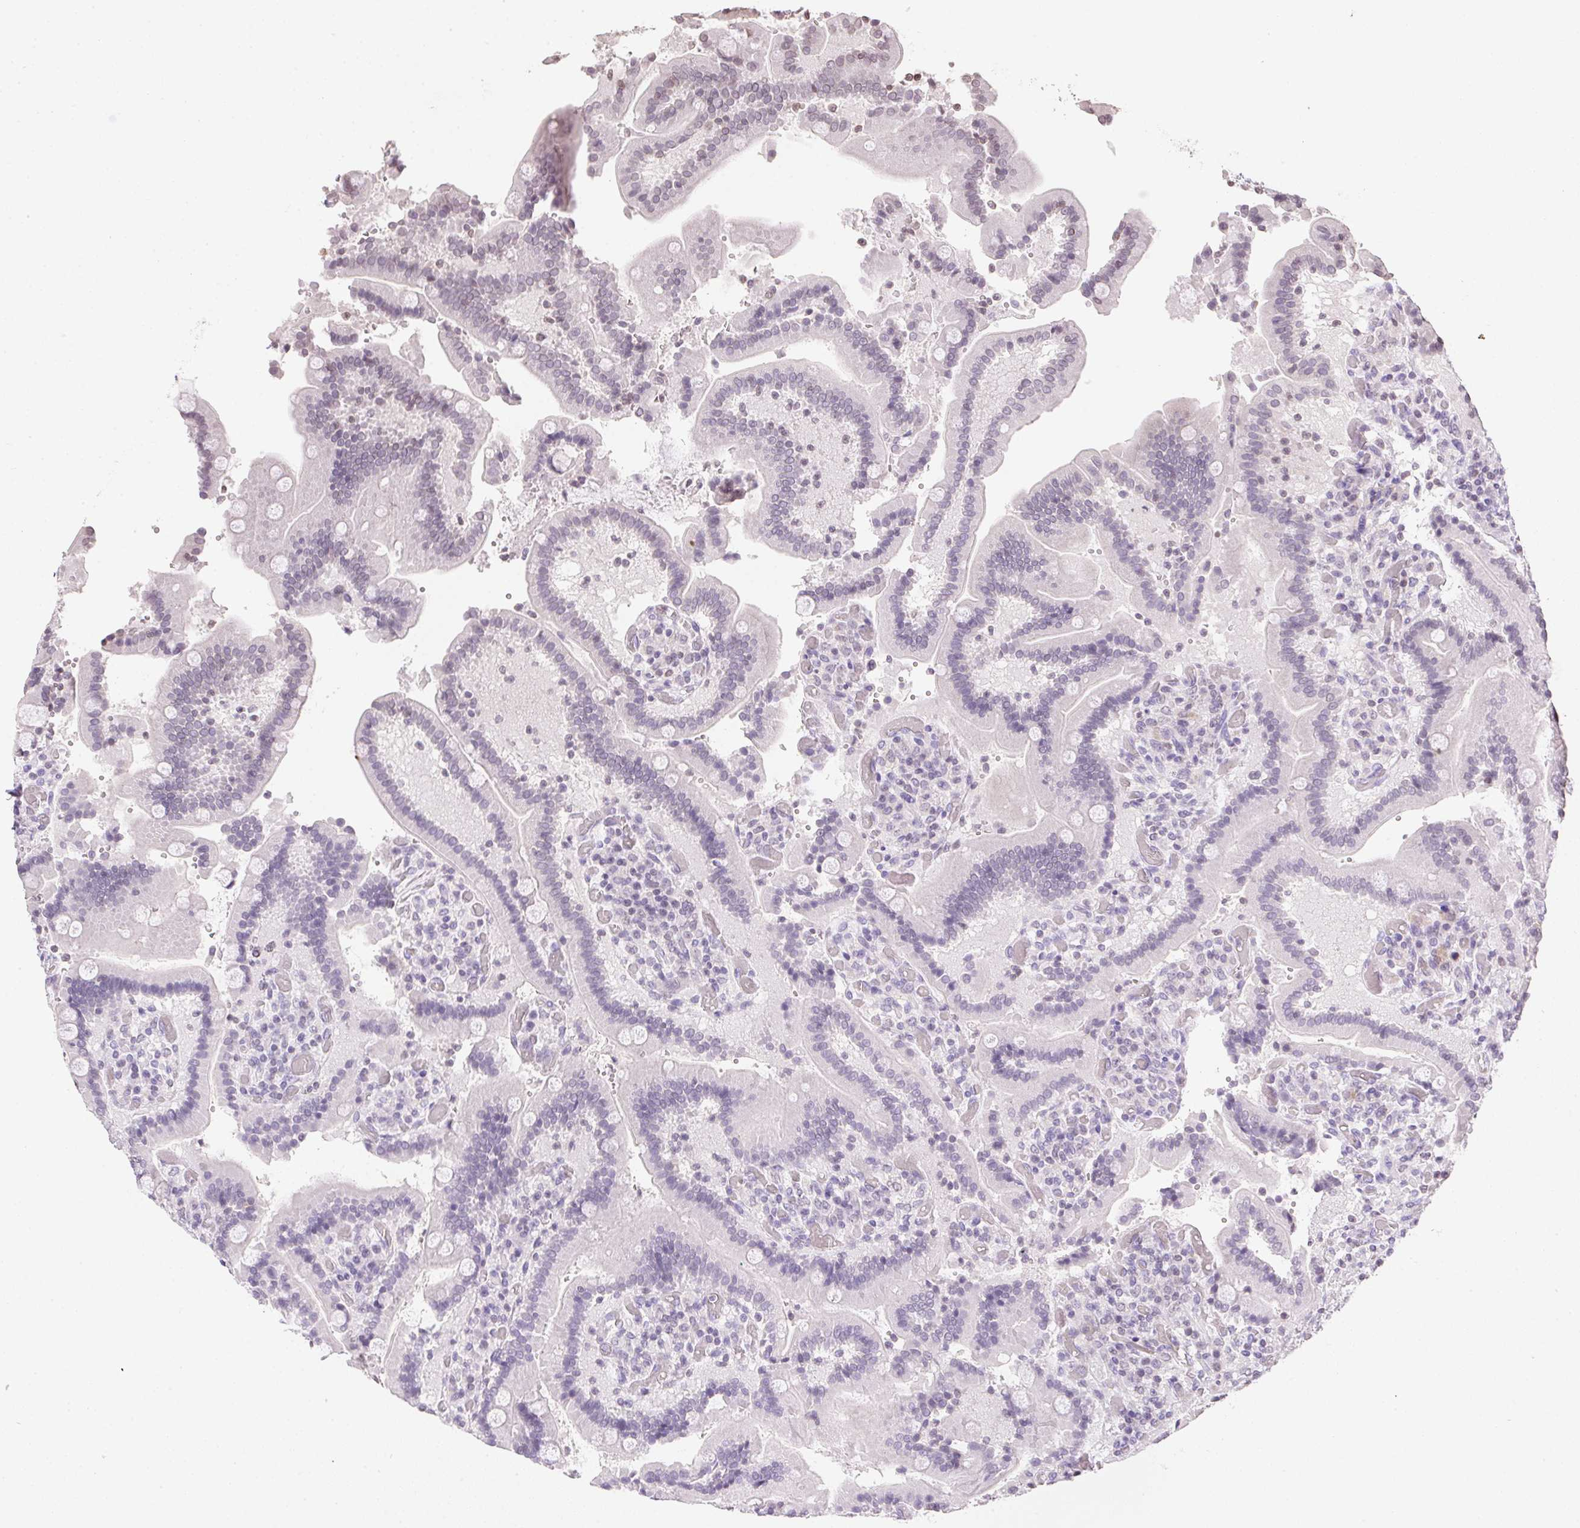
{"staining": {"intensity": "negative", "quantity": "none", "location": "none"}, "tissue": "duodenum", "cell_type": "Glandular cells", "image_type": "normal", "snomed": [{"axis": "morphology", "description": "Normal tissue, NOS"}, {"axis": "topography", "description": "Duodenum"}], "caption": "DAB (3,3'-diaminobenzidine) immunohistochemical staining of unremarkable human duodenum reveals no significant positivity in glandular cells. (Immunohistochemistry (ihc), brightfield microscopy, high magnification).", "gene": "PRL", "patient": {"sex": "female", "age": 62}}